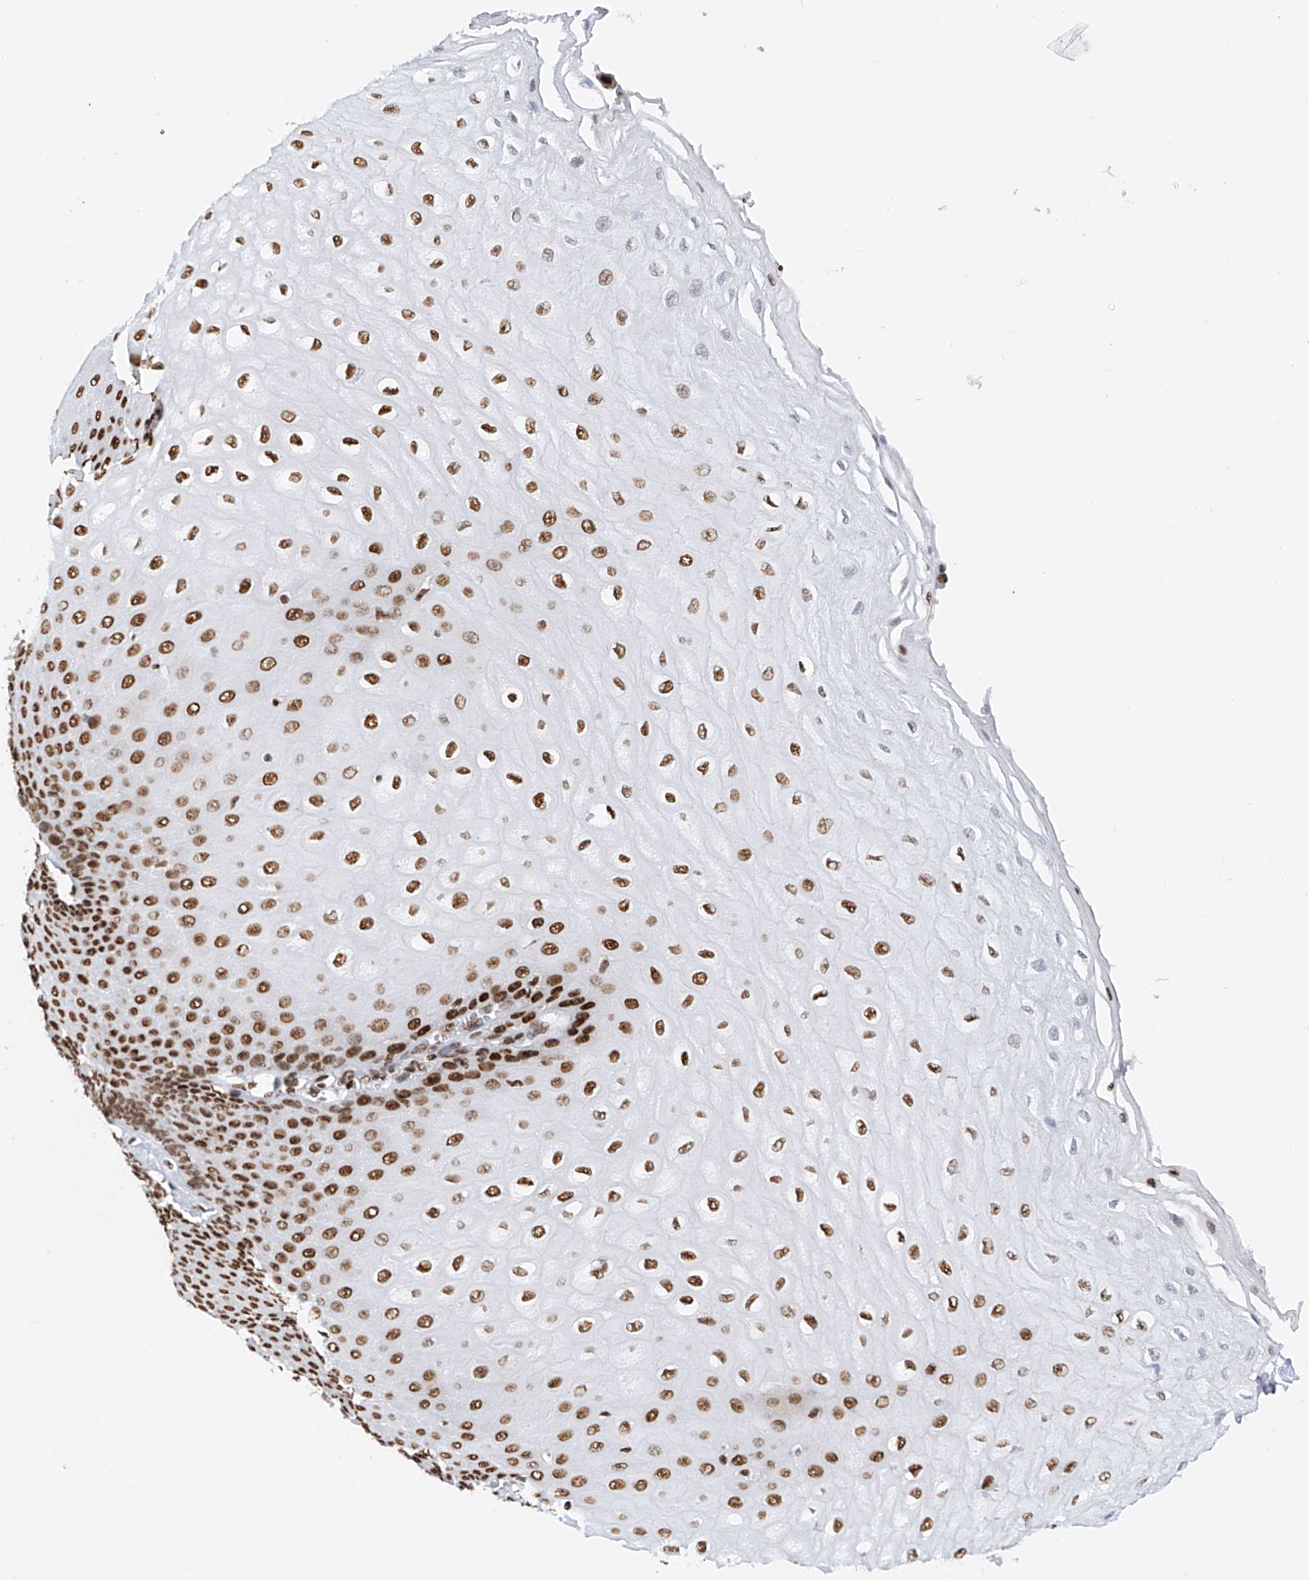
{"staining": {"intensity": "strong", "quantity": ">75%", "location": "nuclear"}, "tissue": "esophagus", "cell_type": "Squamous epithelial cells", "image_type": "normal", "snomed": [{"axis": "morphology", "description": "Normal tissue, NOS"}, {"axis": "topography", "description": "Esophagus"}], "caption": "Squamous epithelial cells show high levels of strong nuclear positivity in about >75% of cells in benign esophagus.", "gene": "SRSF6", "patient": {"sex": "male", "age": 60}}